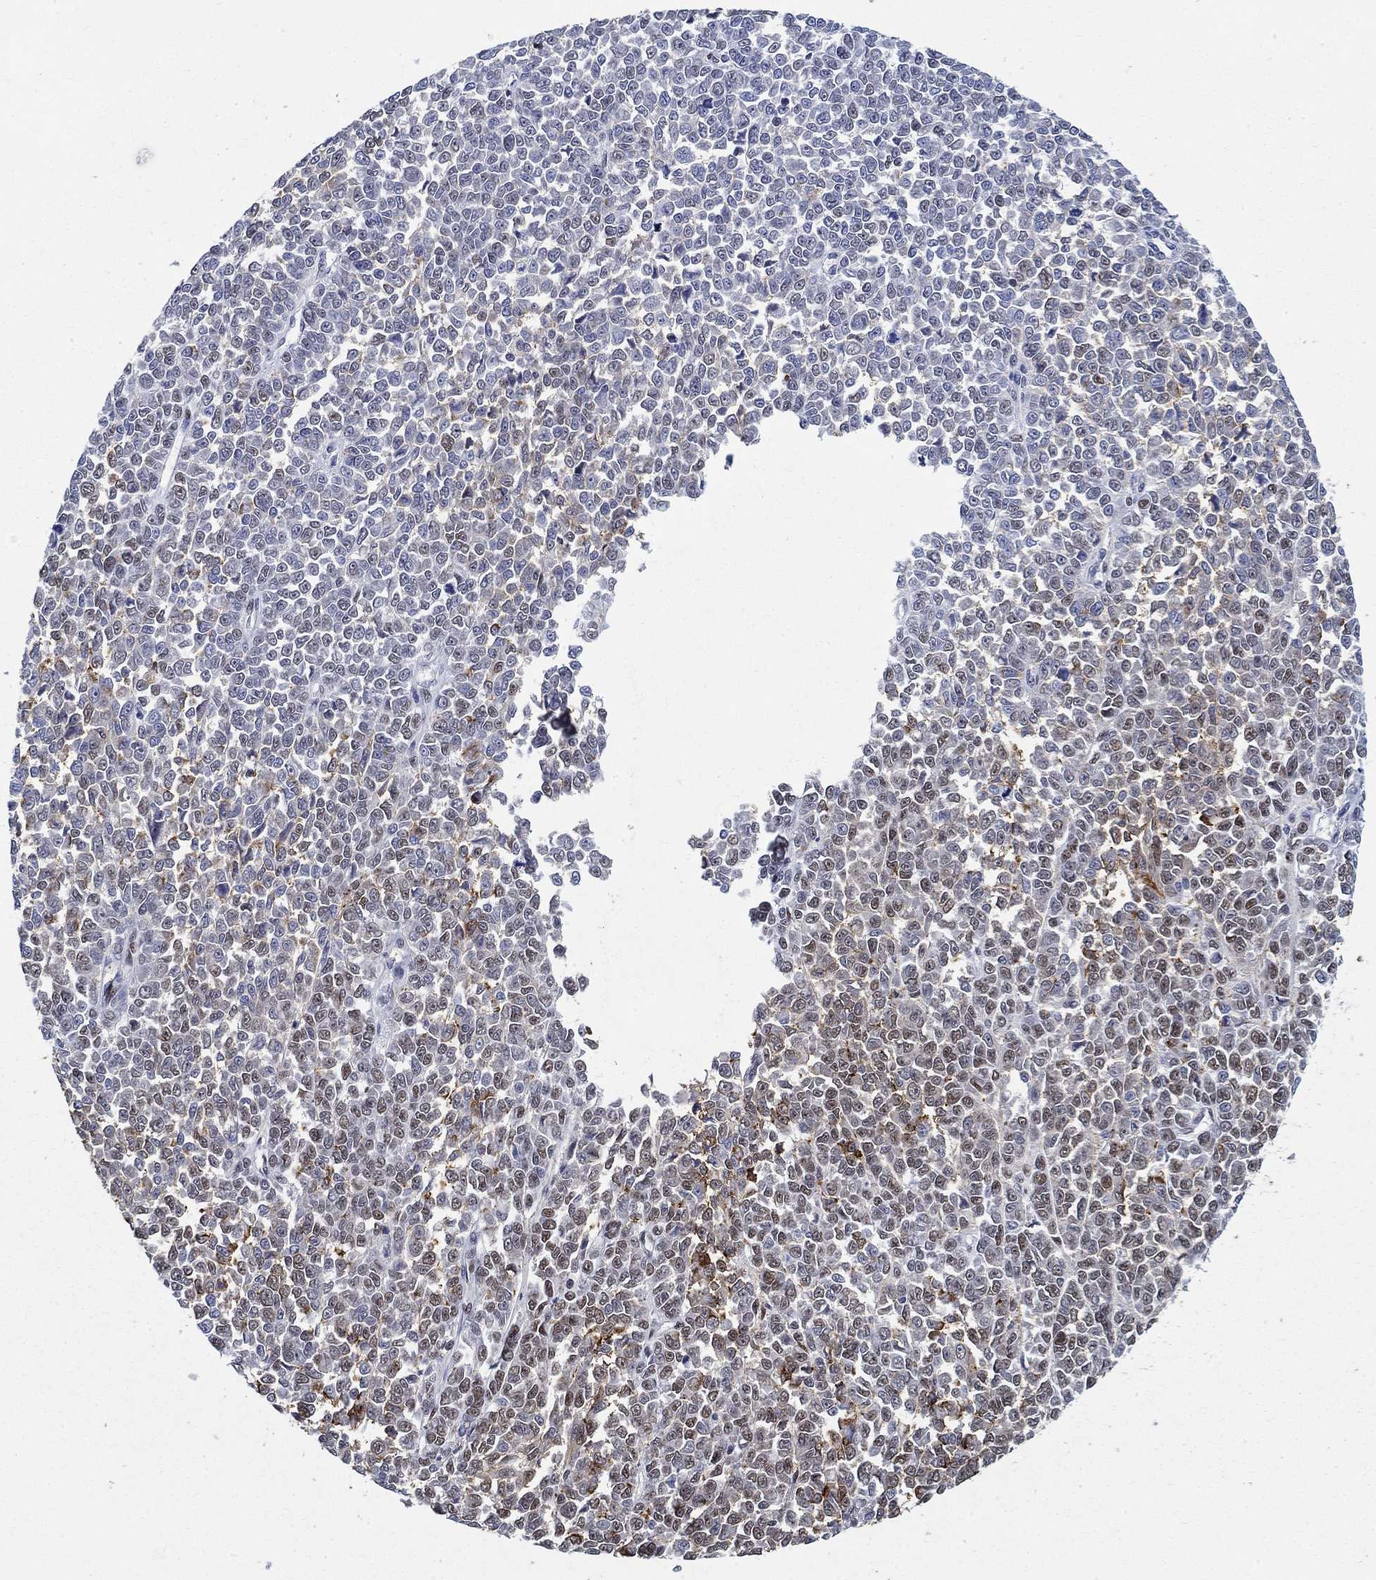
{"staining": {"intensity": "moderate", "quantity": "<25%", "location": "cytoplasmic/membranous"}, "tissue": "melanoma", "cell_type": "Tumor cells", "image_type": "cancer", "snomed": [{"axis": "morphology", "description": "Malignant melanoma, NOS"}, {"axis": "topography", "description": "Skin"}], "caption": "Moderate cytoplasmic/membranous expression is seen in approximately <25% of tumor cells in melanoma.", "gene": "ZNF594", "patient": {"sex": "female", "age": 95}}